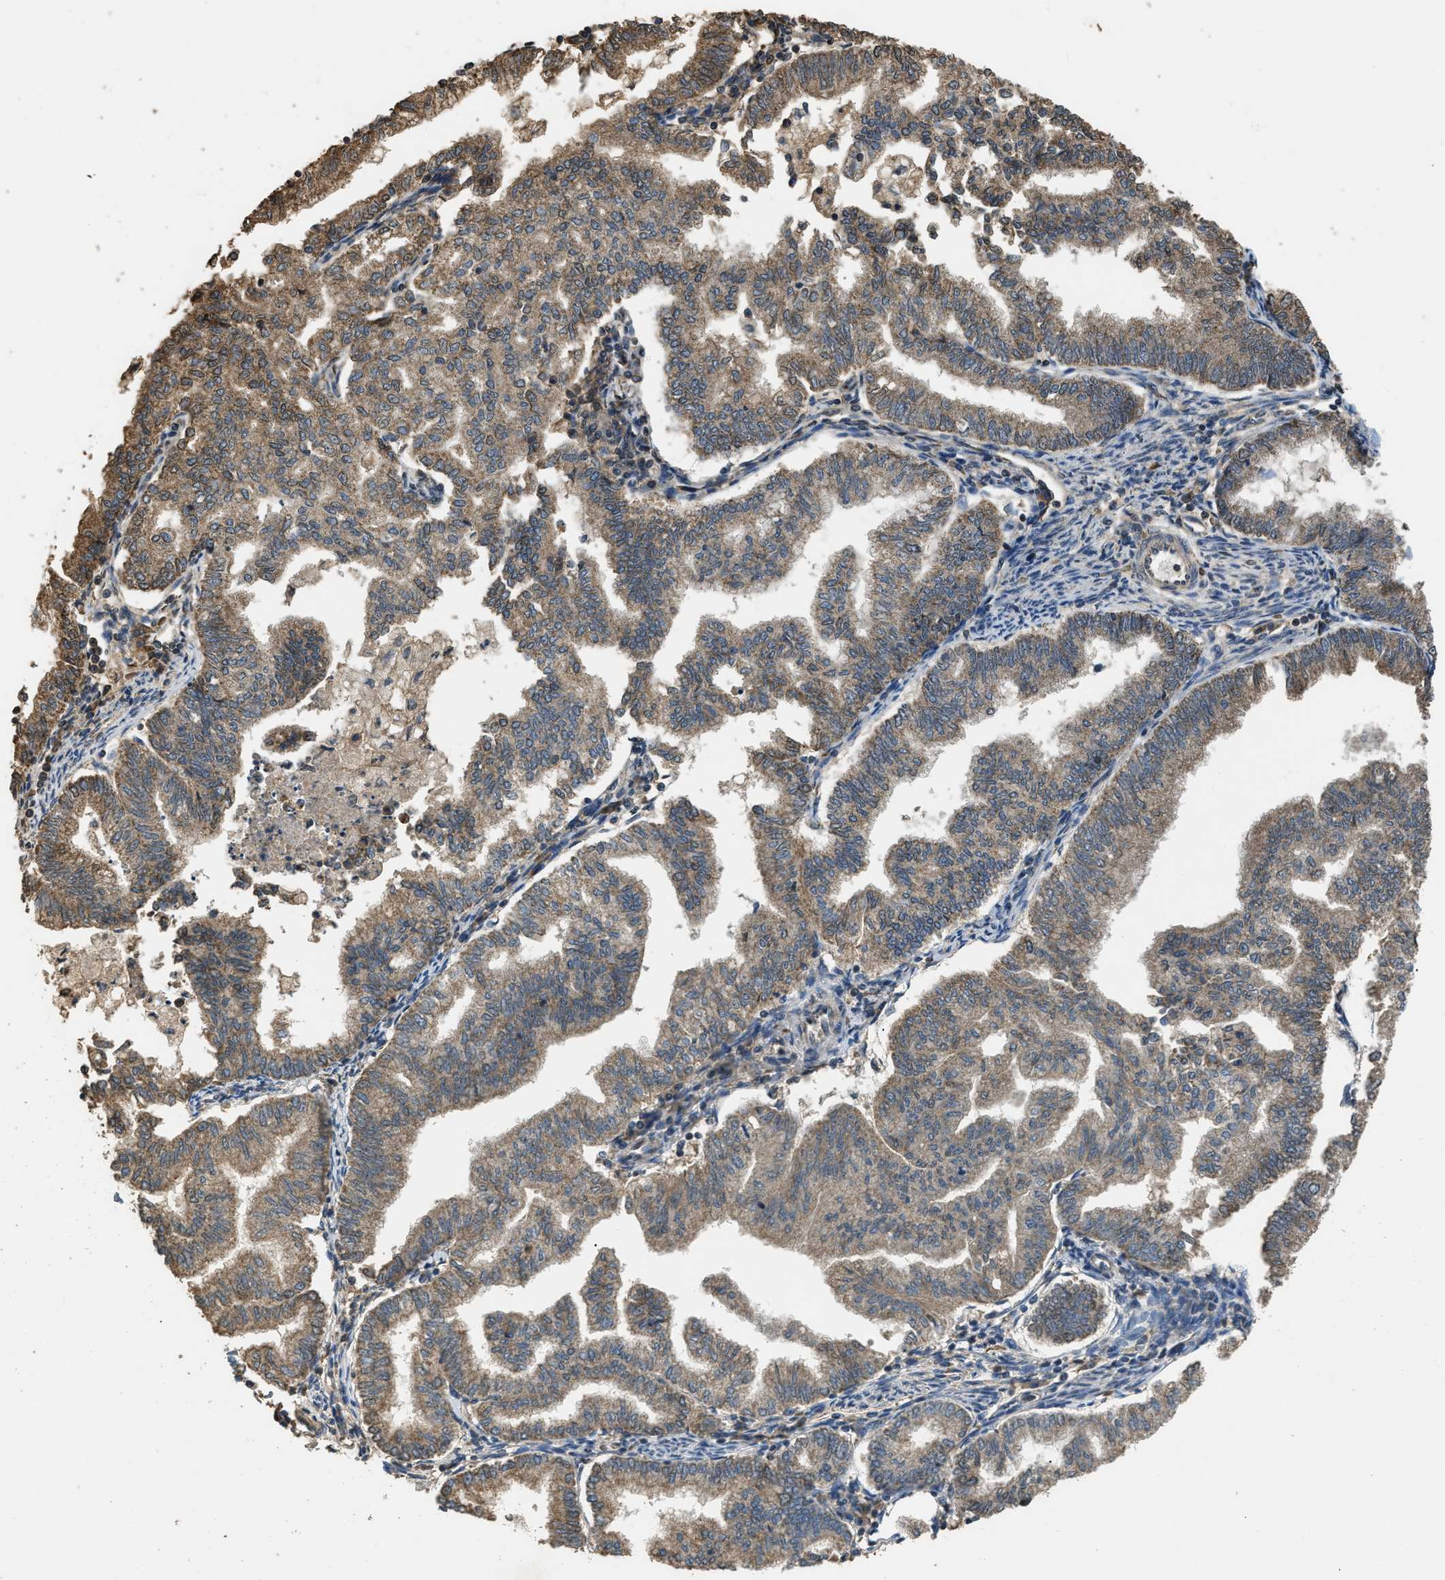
{"staining": {"intensity": "moderate", "quantity": ">75%", "location": "cytoplasmic/membranous"}, "tissue": "endometrial cancer", "cell_type": "Tumor cells", "image_type": "cancer", "snomed": [{"axis": "morphology", "description": "Polyp, NOS"}, {"axis": "morphology", "description": "Adenocarcinoma, NOS"}, {"axis": "morphology", "description": "Adenoma, NOS"}, {"axis": "topography", "description": "Endometrium"}], "caption": "Adenoma (endometrial) stained with immunohistochemistry (IHC) displays moderate cytoplasmic/membranous expression in approximately >75% of tumor cells.", "gene": "DENND6B", "patient": {"sex": "female", "age": 79}}